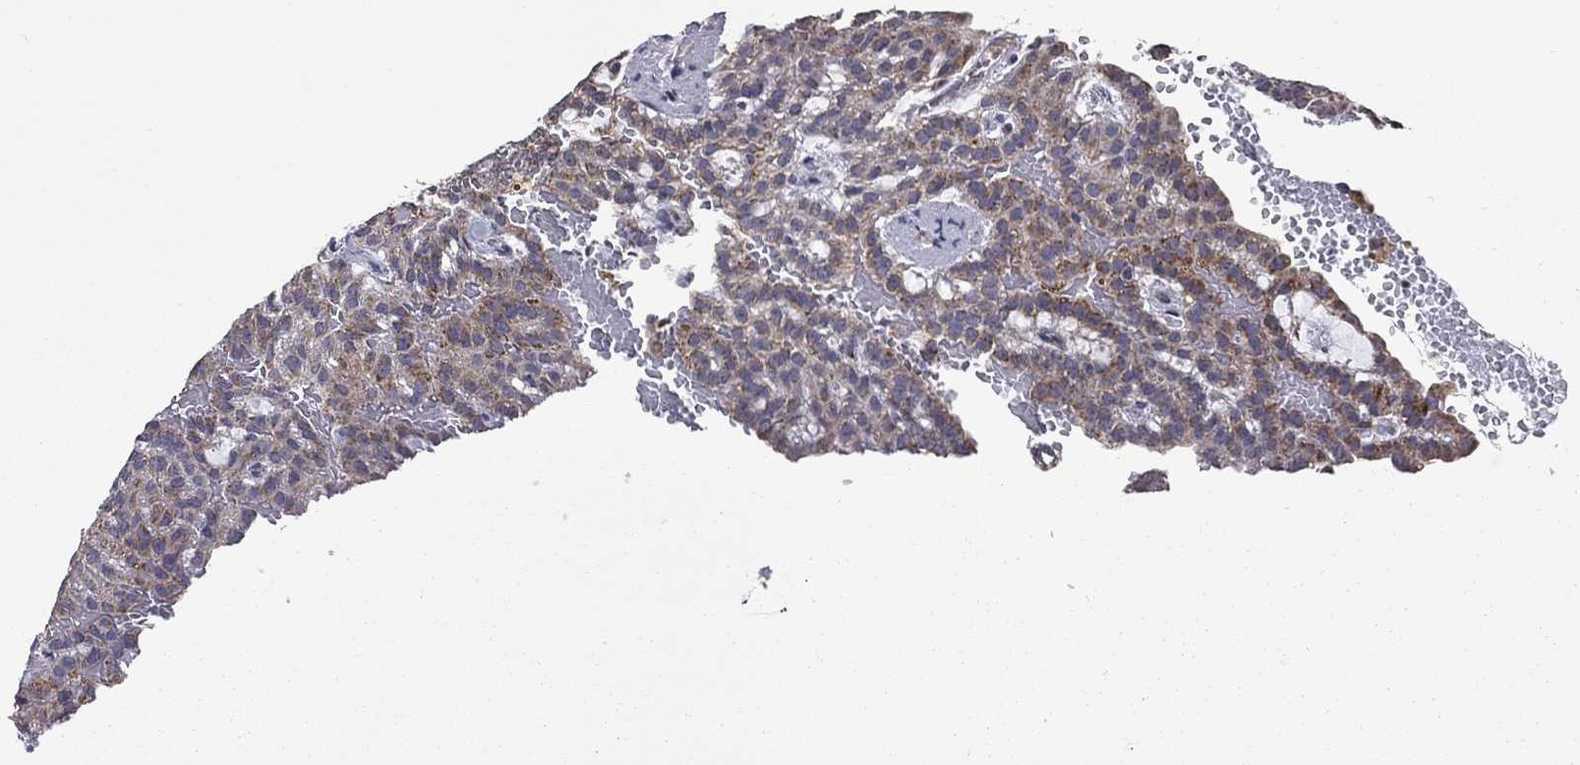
{"staining": {"intensity": "strong", "quantity": "25%-75%", "location": "cytoplasmic/membranous"}, "tissue": "renal cancer", "cell_type": "Tumor cells", "image_type": "cancer", "snomed": [{"axis": "morphology", "description": "Adenocarcinoma, NOS"}, {"axis": "topography", "description": "Kidney"}], "caption": "This micrograph displays immunohistochemistry (IHC) staining of human renal adenocarcinoma, with high strong cytoplasmic/membranous staining in approximately 25%-75% of tumor cells.", "gene": "NDUFB1", "patient": {"sex": "male", "age": 63}}